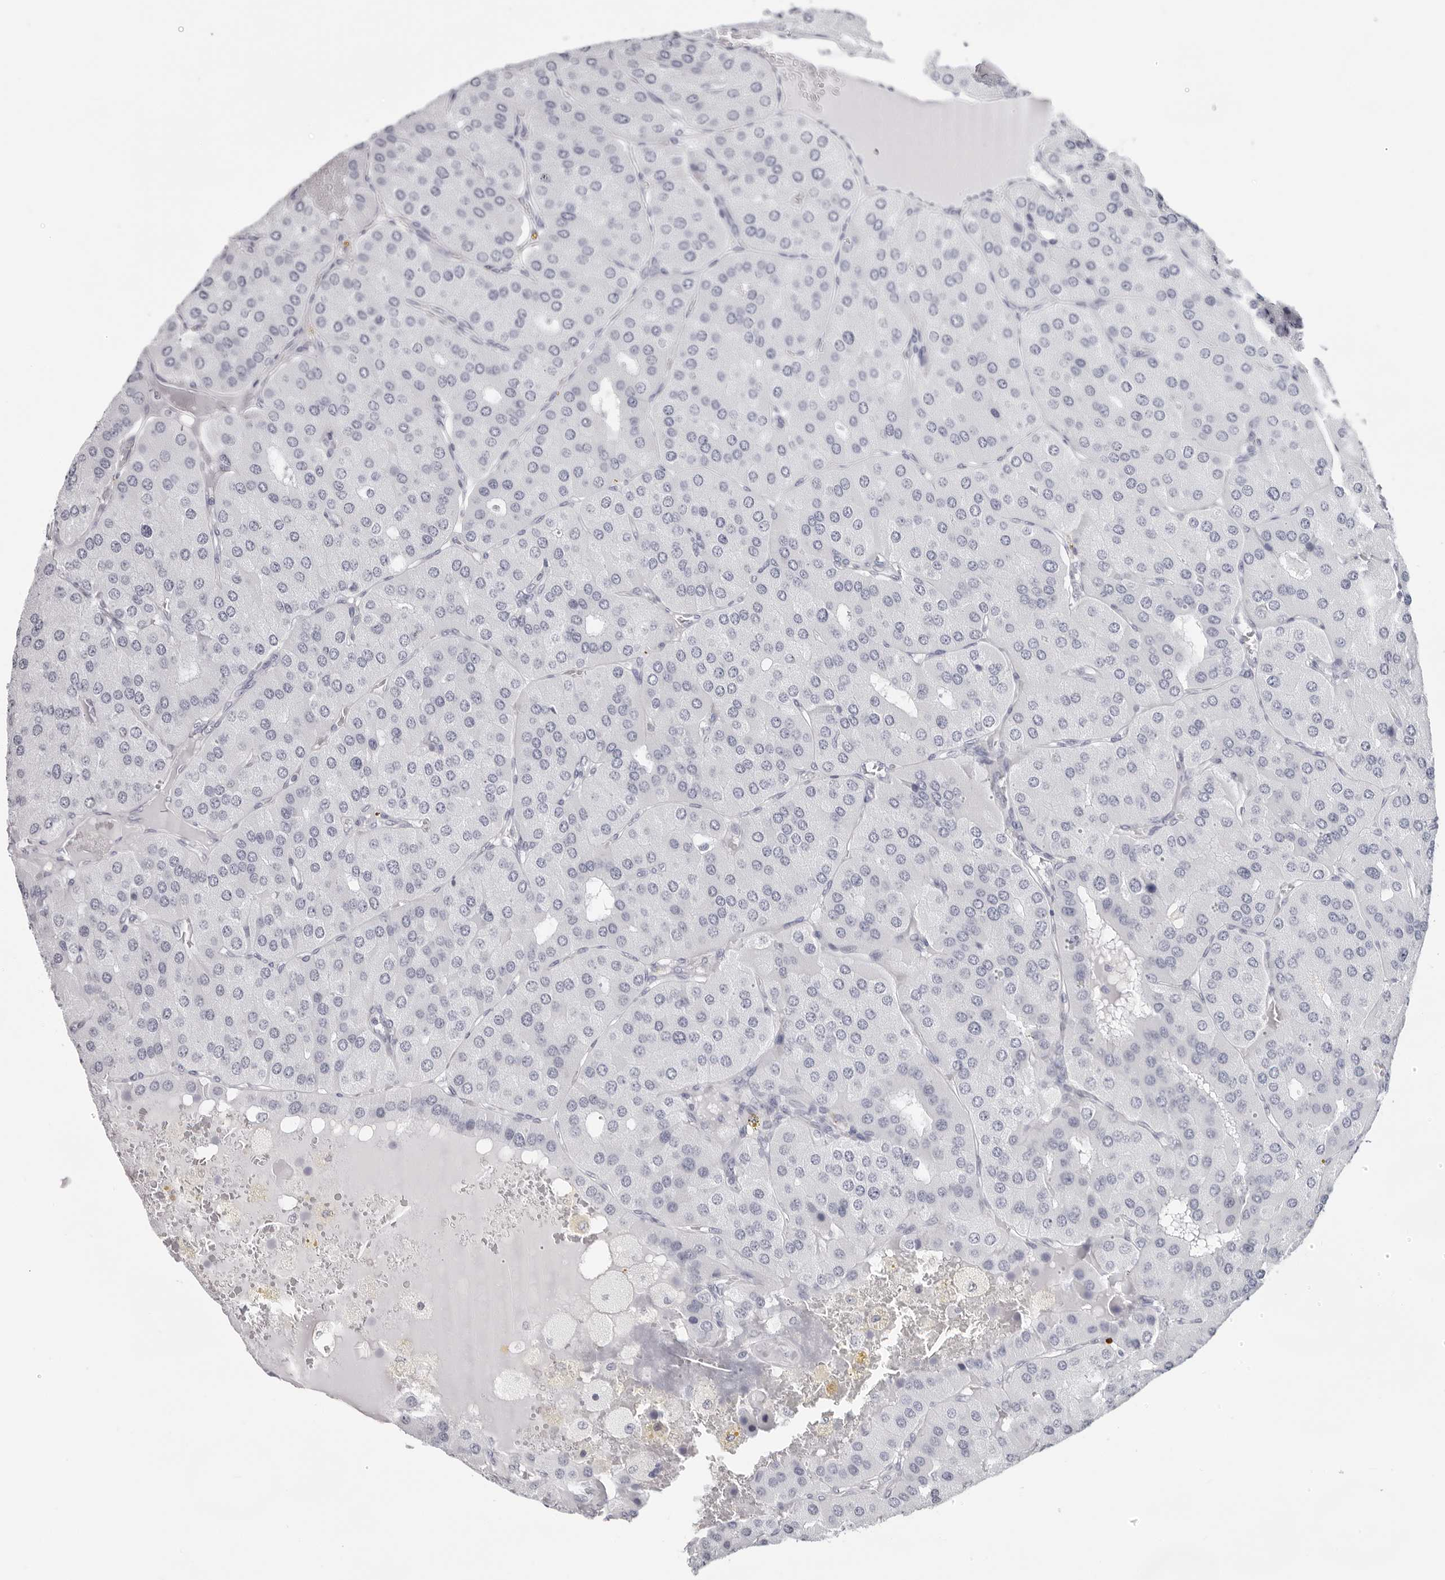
{"staining": {"intensity": "negative", "quantity": "none", "location": "none"}, "tissue": "parathyroid gland", "cell_type": "Glandular cells", "image_type": "normal", "snomed": [{"axis": "morphology", "description": "Normal tissue, NOS"}, {"axis": "morphology", "description": "Adenoma, NOS"}, {"axis": "topography", "description": "Parathyroid gland"}], "caption": "DAB (3,3'-diaminobenzidine) immunohistochemical staining of normal human parathyroid gland displays no significant staining in glandular cells.", "gene": "INSL3", "patient": {"sex": "female", "age": 86}}